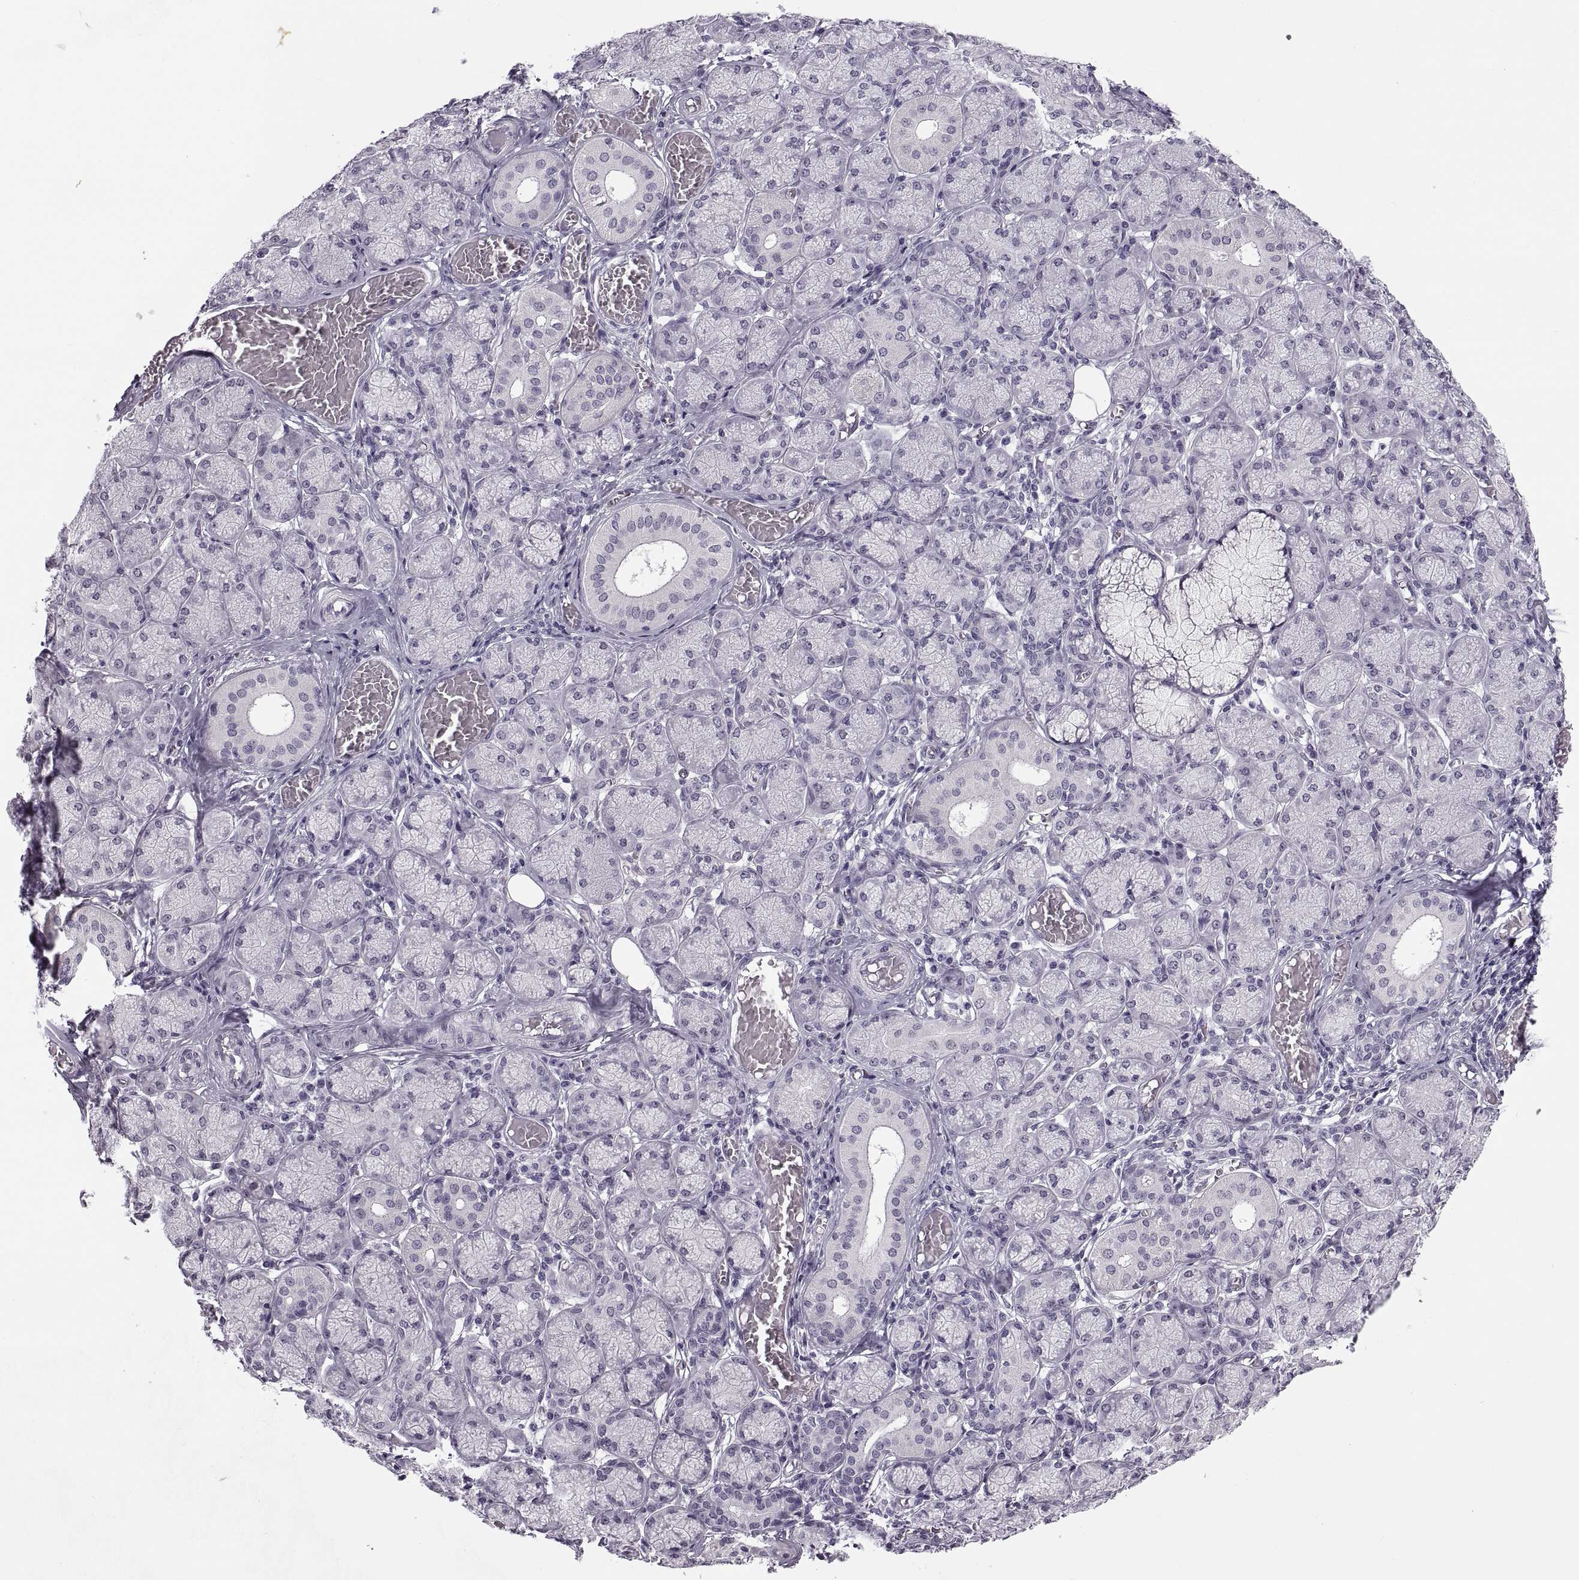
{"staining": {"intensity": "negative", "quantity": "none", "location": "none"}, "tissue": "salivary gland", "cell_type": "Glandular cells", "image_type": "normal", "snomed": [{"axis": "morphology", "description": "Normal tissue, NOS"}, {"axis": "topography", "description": "Salivary gland"}, {"axis": "topography", "description": "Peripheral nerve tissue"}], "caption": "High magnification brightfield microscopy of benign salivary gland stained with DAB (3,3'-diaminobenzidine) (brown) and counterstained with hematoxylin (blue): glandular cells show no significant expression. (DAB IHC with hematoxylin counter stain).", "gene": "TBC1D3B", "patient": {"sex": "female", "age": 24}}